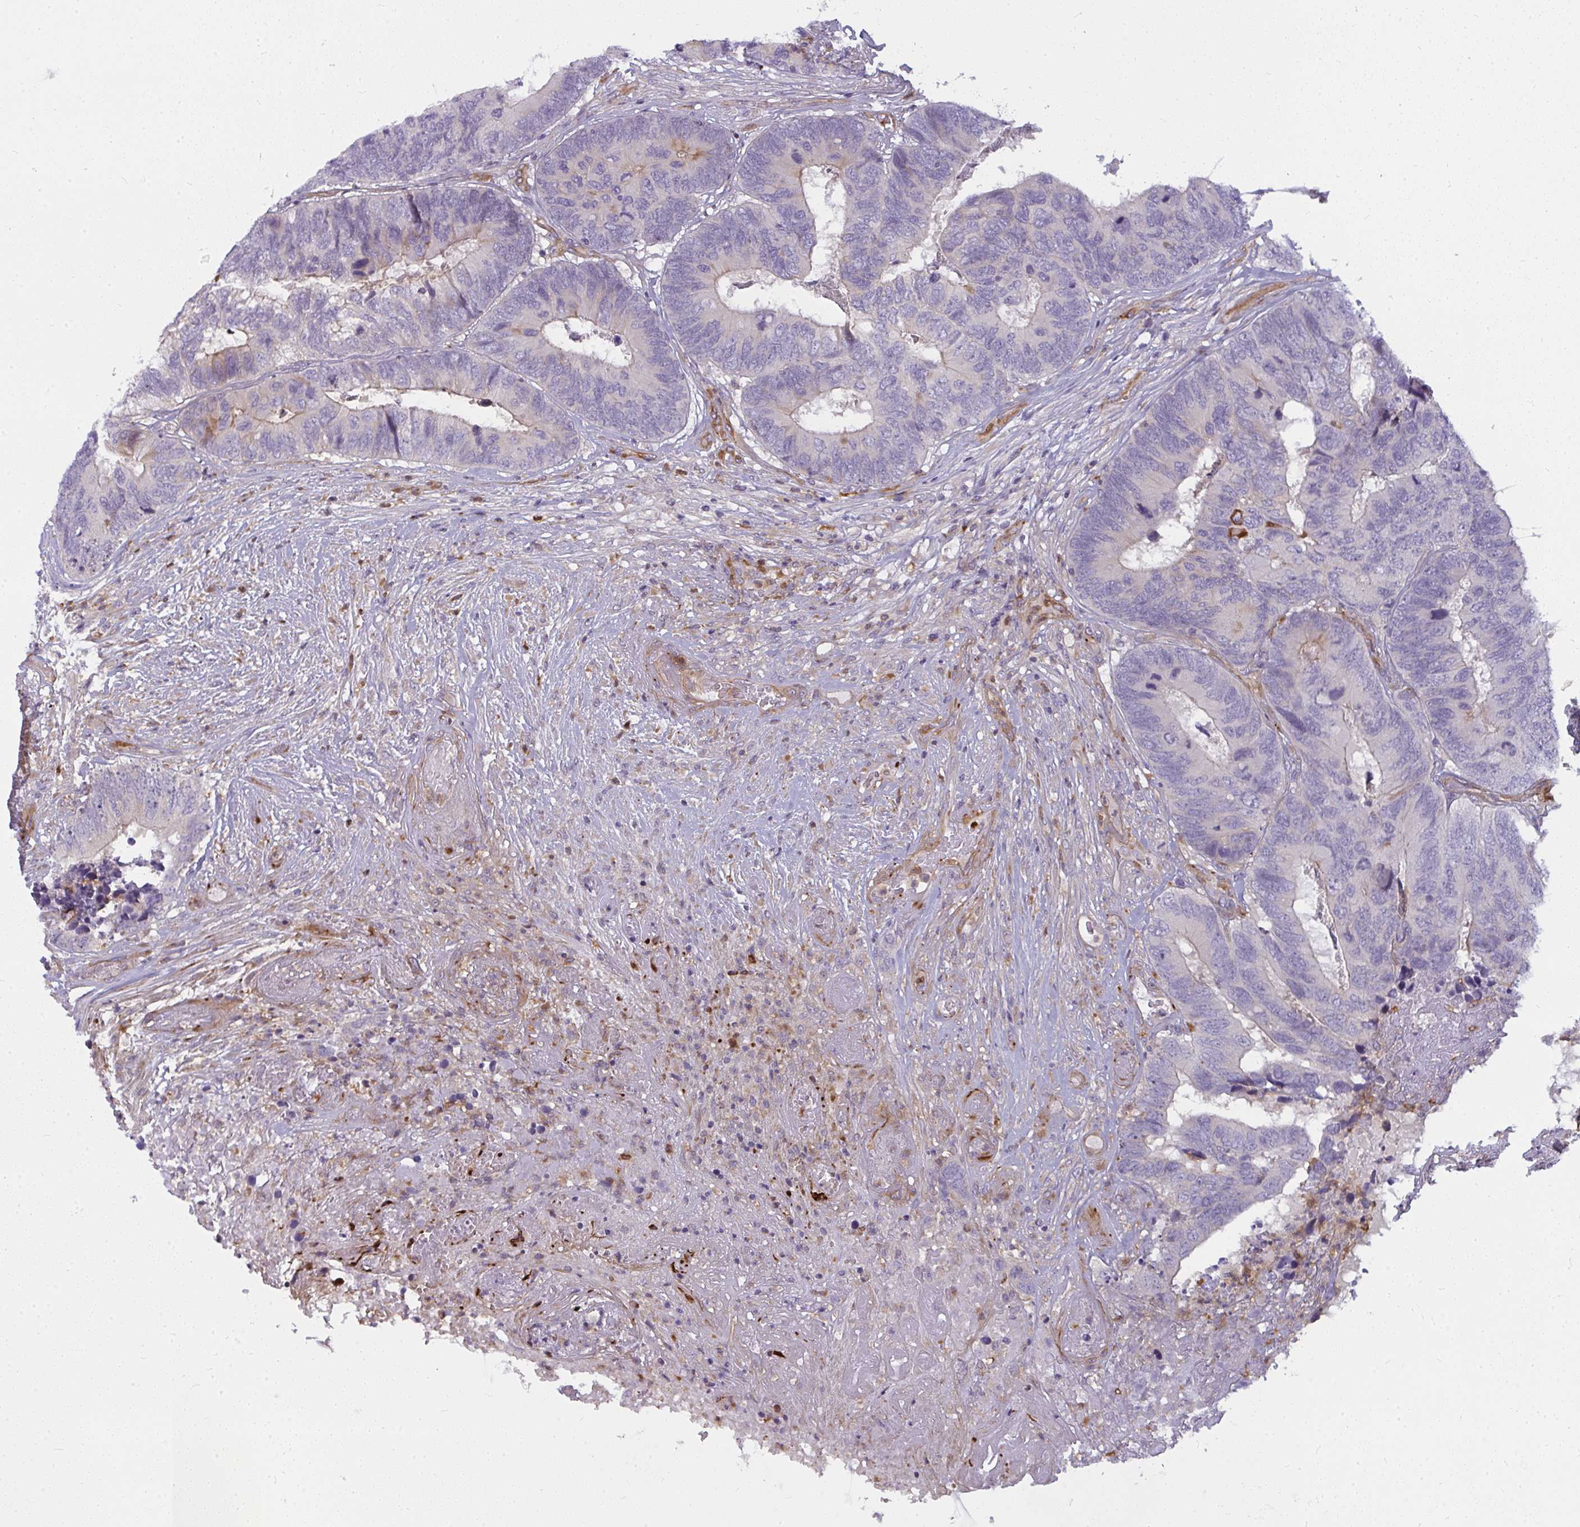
{"staining": {"intensity": "negative", "quantity": "none", "location": "none"}, "tissue": "colorectal cancer", "cell_type": "Tumor cells", "image_type": "cancer", "snomed": [{"axis": "morphology", "description": "Adenocarcinoma, NOS"}, {"axis": "topography", "description": "Colon"}], "caption": "Immunohistochemistry (IHC) micrograph of human colorectal cancer (adenocarcinoma) stained for a protein (brown), which reveals no positivity in tumor cells.", "gene": "IFIT3", "patient": {"sex": "female", "age": 67}}